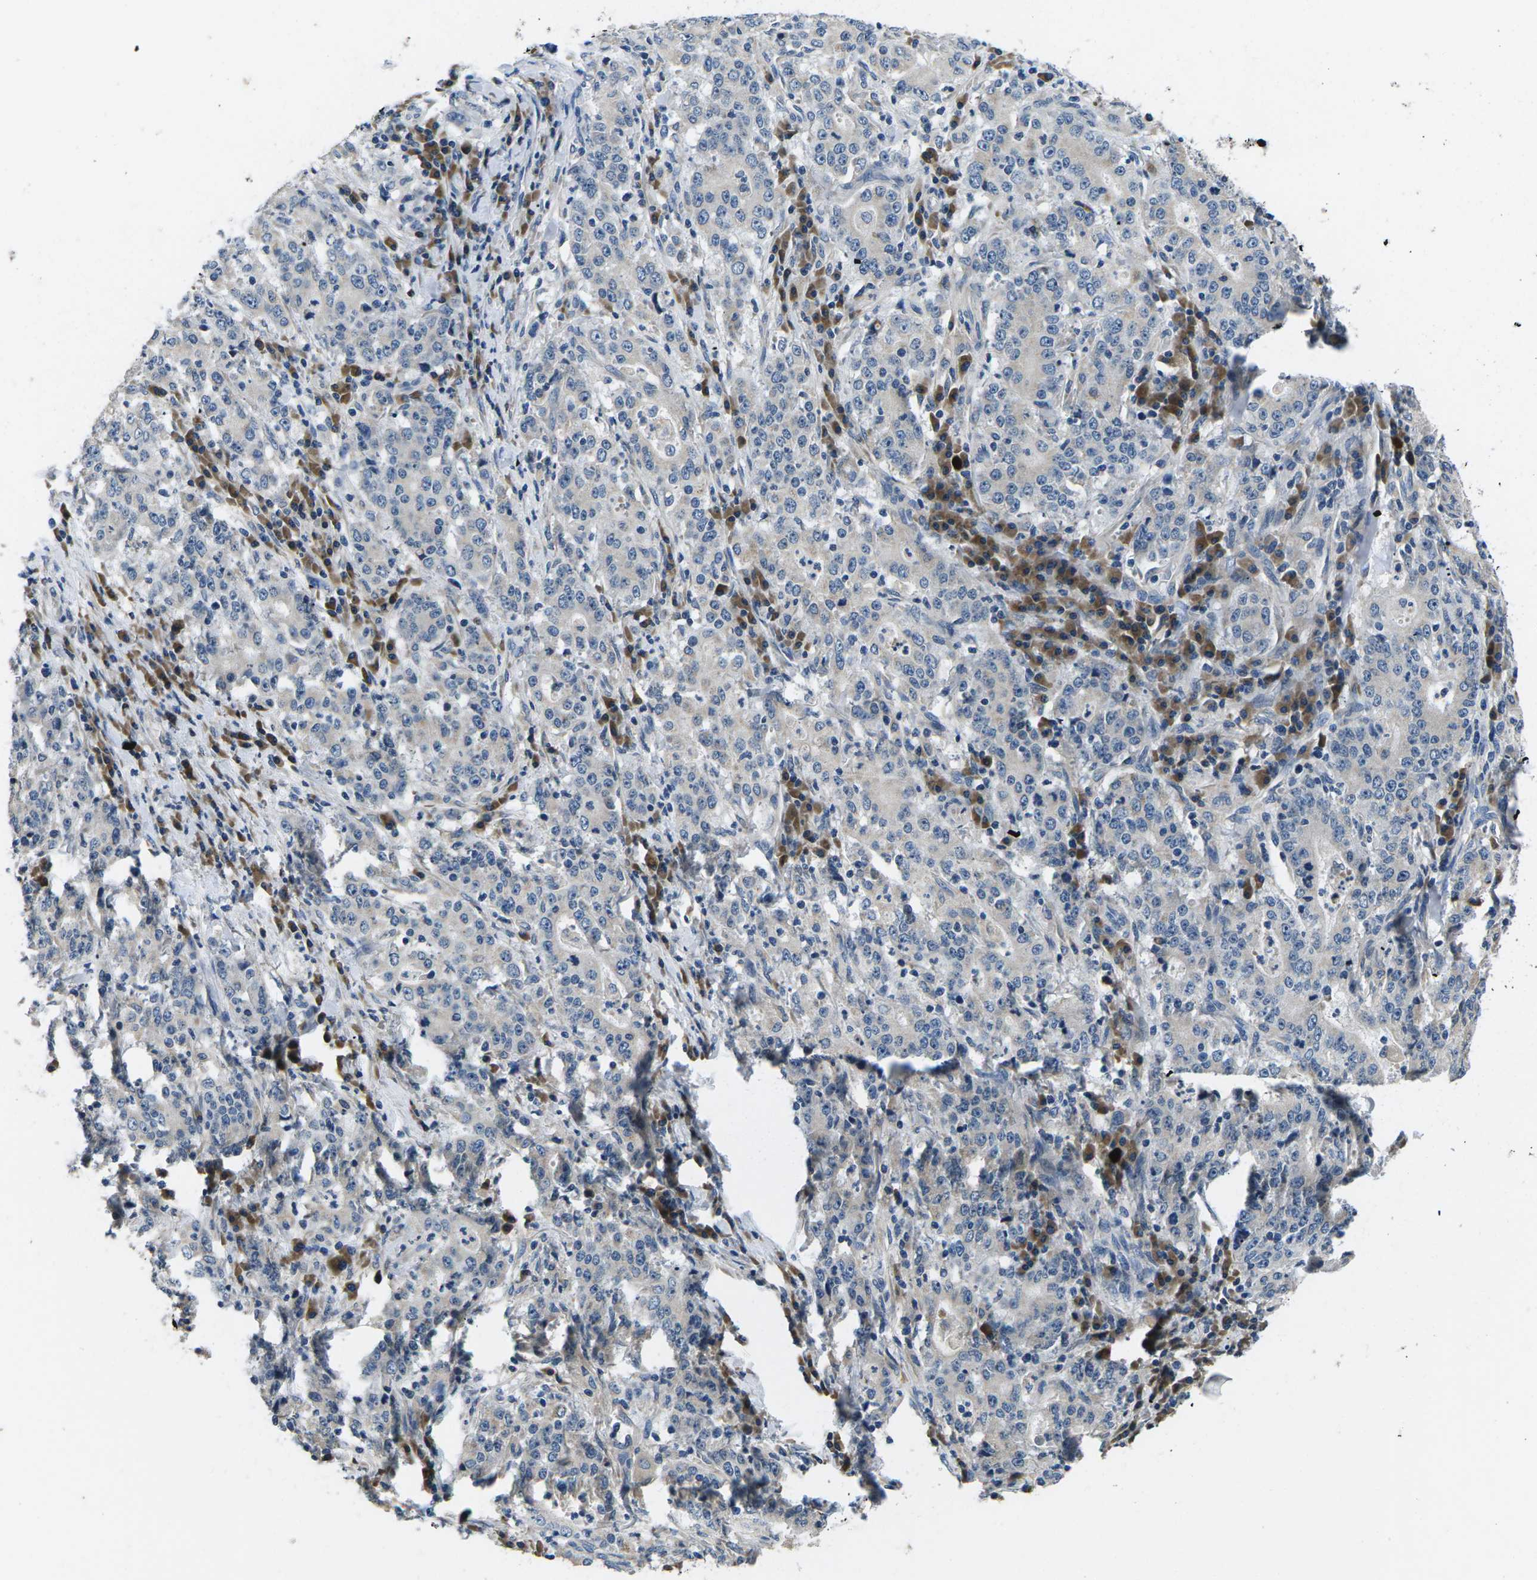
{"staining": {"intensity": "negative", "quantity": "none", "location": "none"}, "tissue": "stomach cancer", "cell_type": "Tumor cells", "image_type": "cancer", "snomed": [{"axis": "morphology", "description": "Normal tissue, NOS"}, {"axis": "morphology", "description": "Adenocarcinoma, NOS"}, {"axis": "topography", "description": "Stomach, upper"}, {"axis": "topography", "description": "Stomach"}], "caption": "Tumor cells show no significant protein expression in stomach cancer. (DAB (3,3'-diaminobenzidine) immunohistochemistry with hematoxylin counter stain).", "gene": "ERGIC3", "patient": {"sex": "male", "age": 59}}